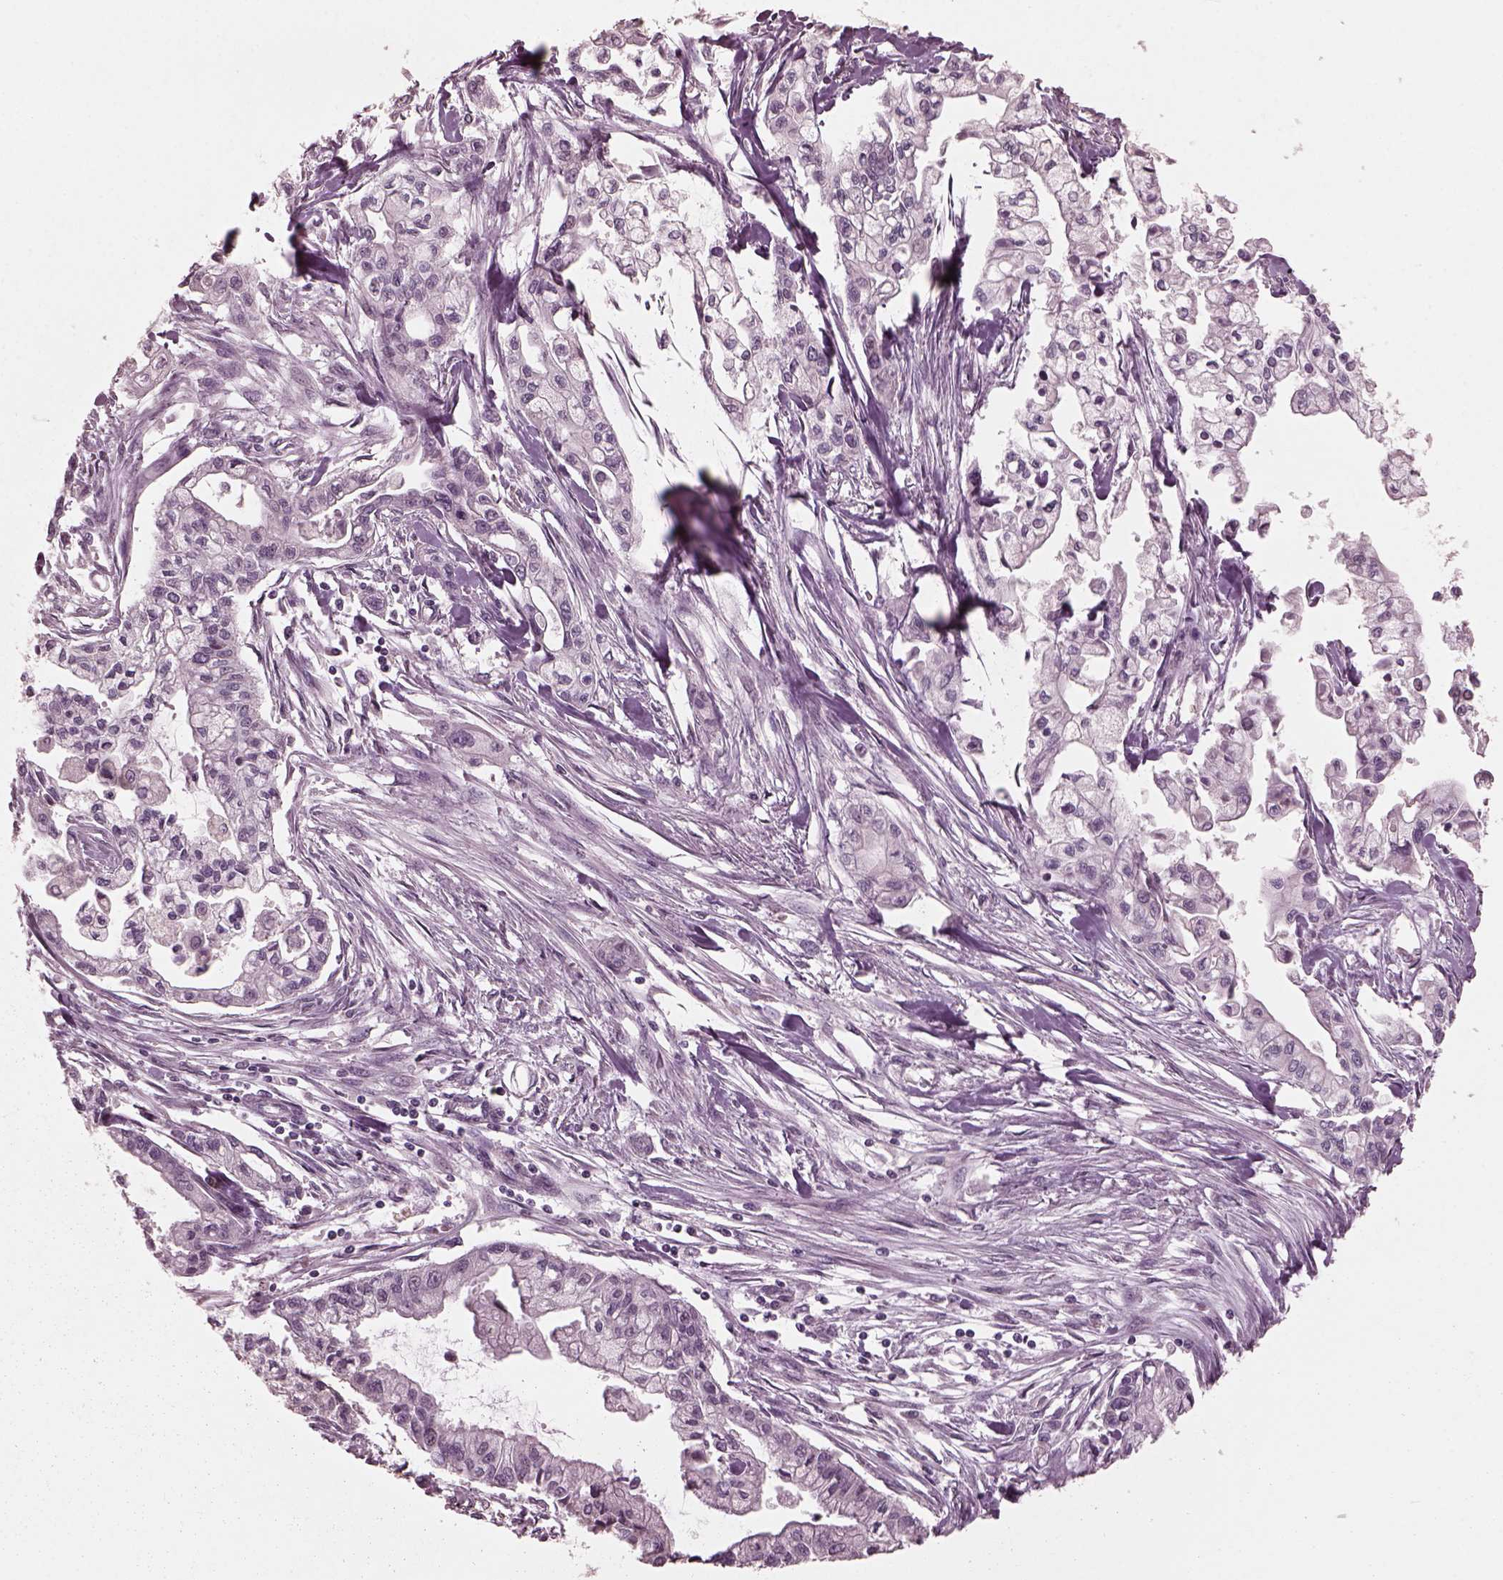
{"staining": {"intensity": "negative", "quantity": "none", "location": "none"}, "tissue": "pancreatic cancer", "cell_type": "Tumor cells", "image_type": "cancer", "snomed": [{"axis": "morphology", "description": "Adenocarcinoma, NOS"}, {"axis": "topography", "description": "Pancreas"}], "caption": "Immunohistochemical staining of pancreatic cancer displays no significant expression in tumor cells.", "gene": "RGS7", "patient": {"sex": "male", "age": 54}}